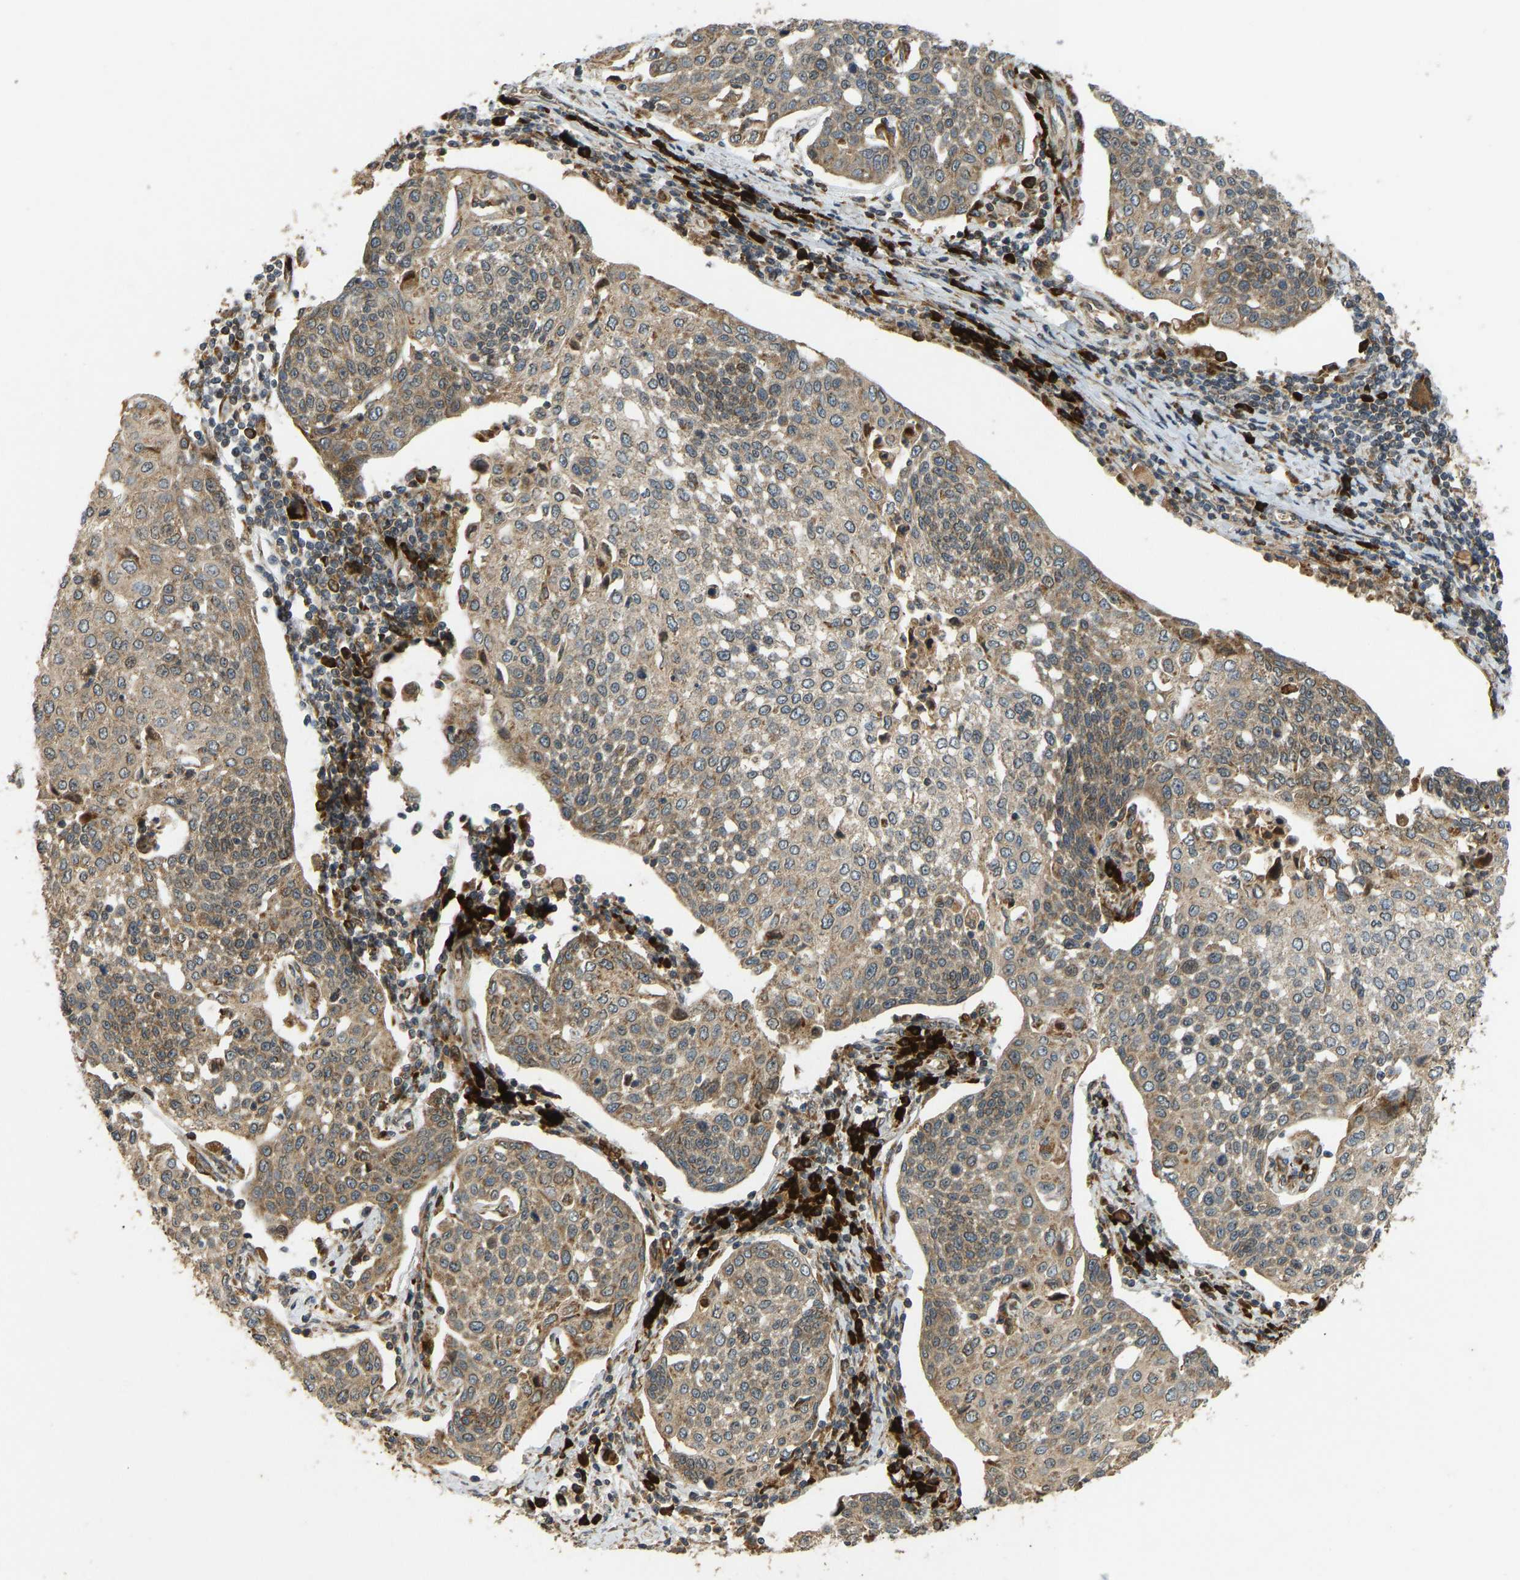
{"staining": {"intensity": "moderate", "quantity": ">75%", "location": "cytoplasmic/membranous"}, "tissue": "cervical cancer", "cell_type": "Tumor cells", "image_type": "cancer", "snomed": [{"axis": "morphology", "description": "Squamous cell carcinoma, NOS"}, {"axis": "topography", "description": "Cervix"}], "caption": "Immunohistochemical staining of human squamous cell carcinoma (cervical) shows medium levels of moderate cytoplasmic/membranous protein expression in approximately >75% of tumor cells.", "gene": "RPN2", "patient": {"sex": "female", "age": 34}}